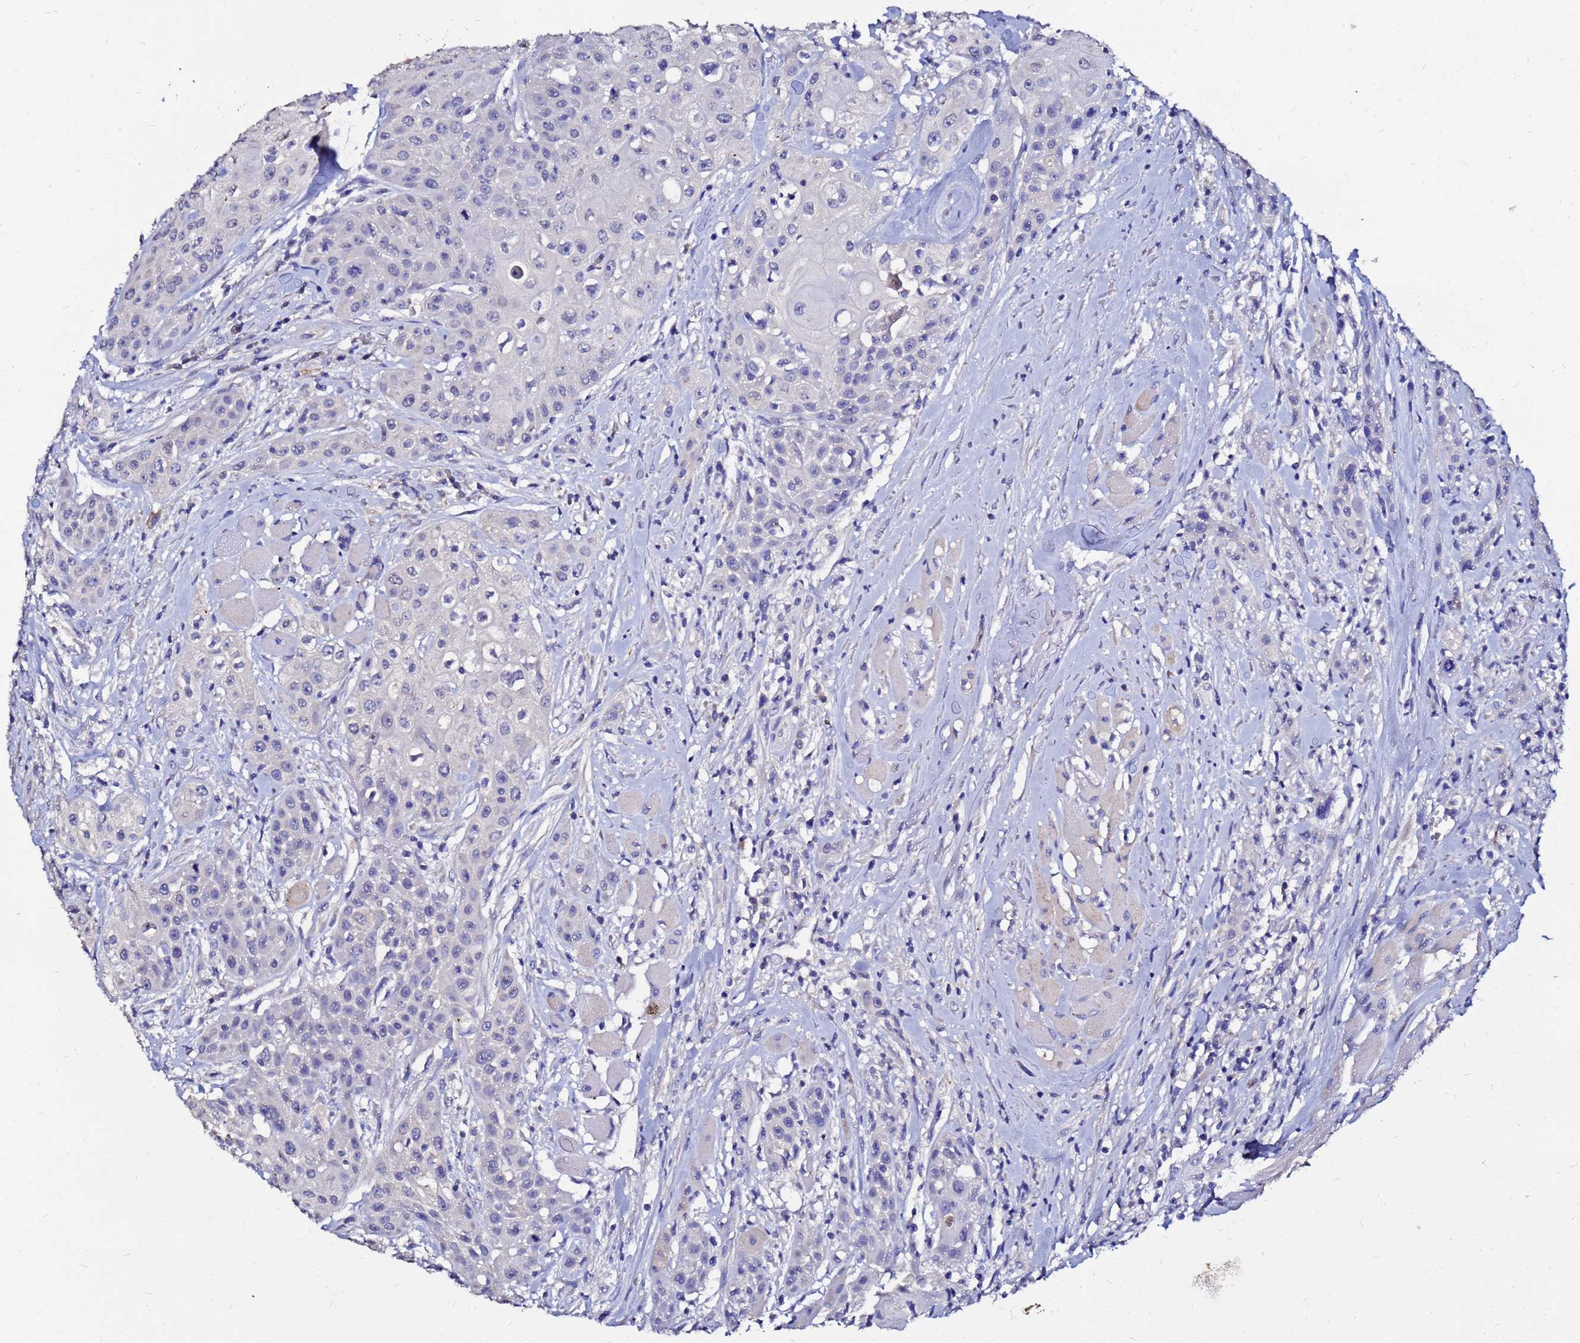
{"staining": {"intensity": "negative", "quantity": "none", "location": "none"}, "tissue": "head and neck cancer", "cell_type": "Tumor cells", "image_type": "cancer", "snomed": [{"axis": "morphology", "description": "Squamous cell carcinoma, NOS"}, {"axis": "topography", "description": "Oral tissue"}, {"axis": "topography", "description": "Head-Neck"}], "caption": "Immunohistochemical staining of human head and neck cancer (squamous cell carcinoma) shows no significant expression in tumor cells.", "gene": "FAM183A", "patient": {"sex": "female", "age": 82}}